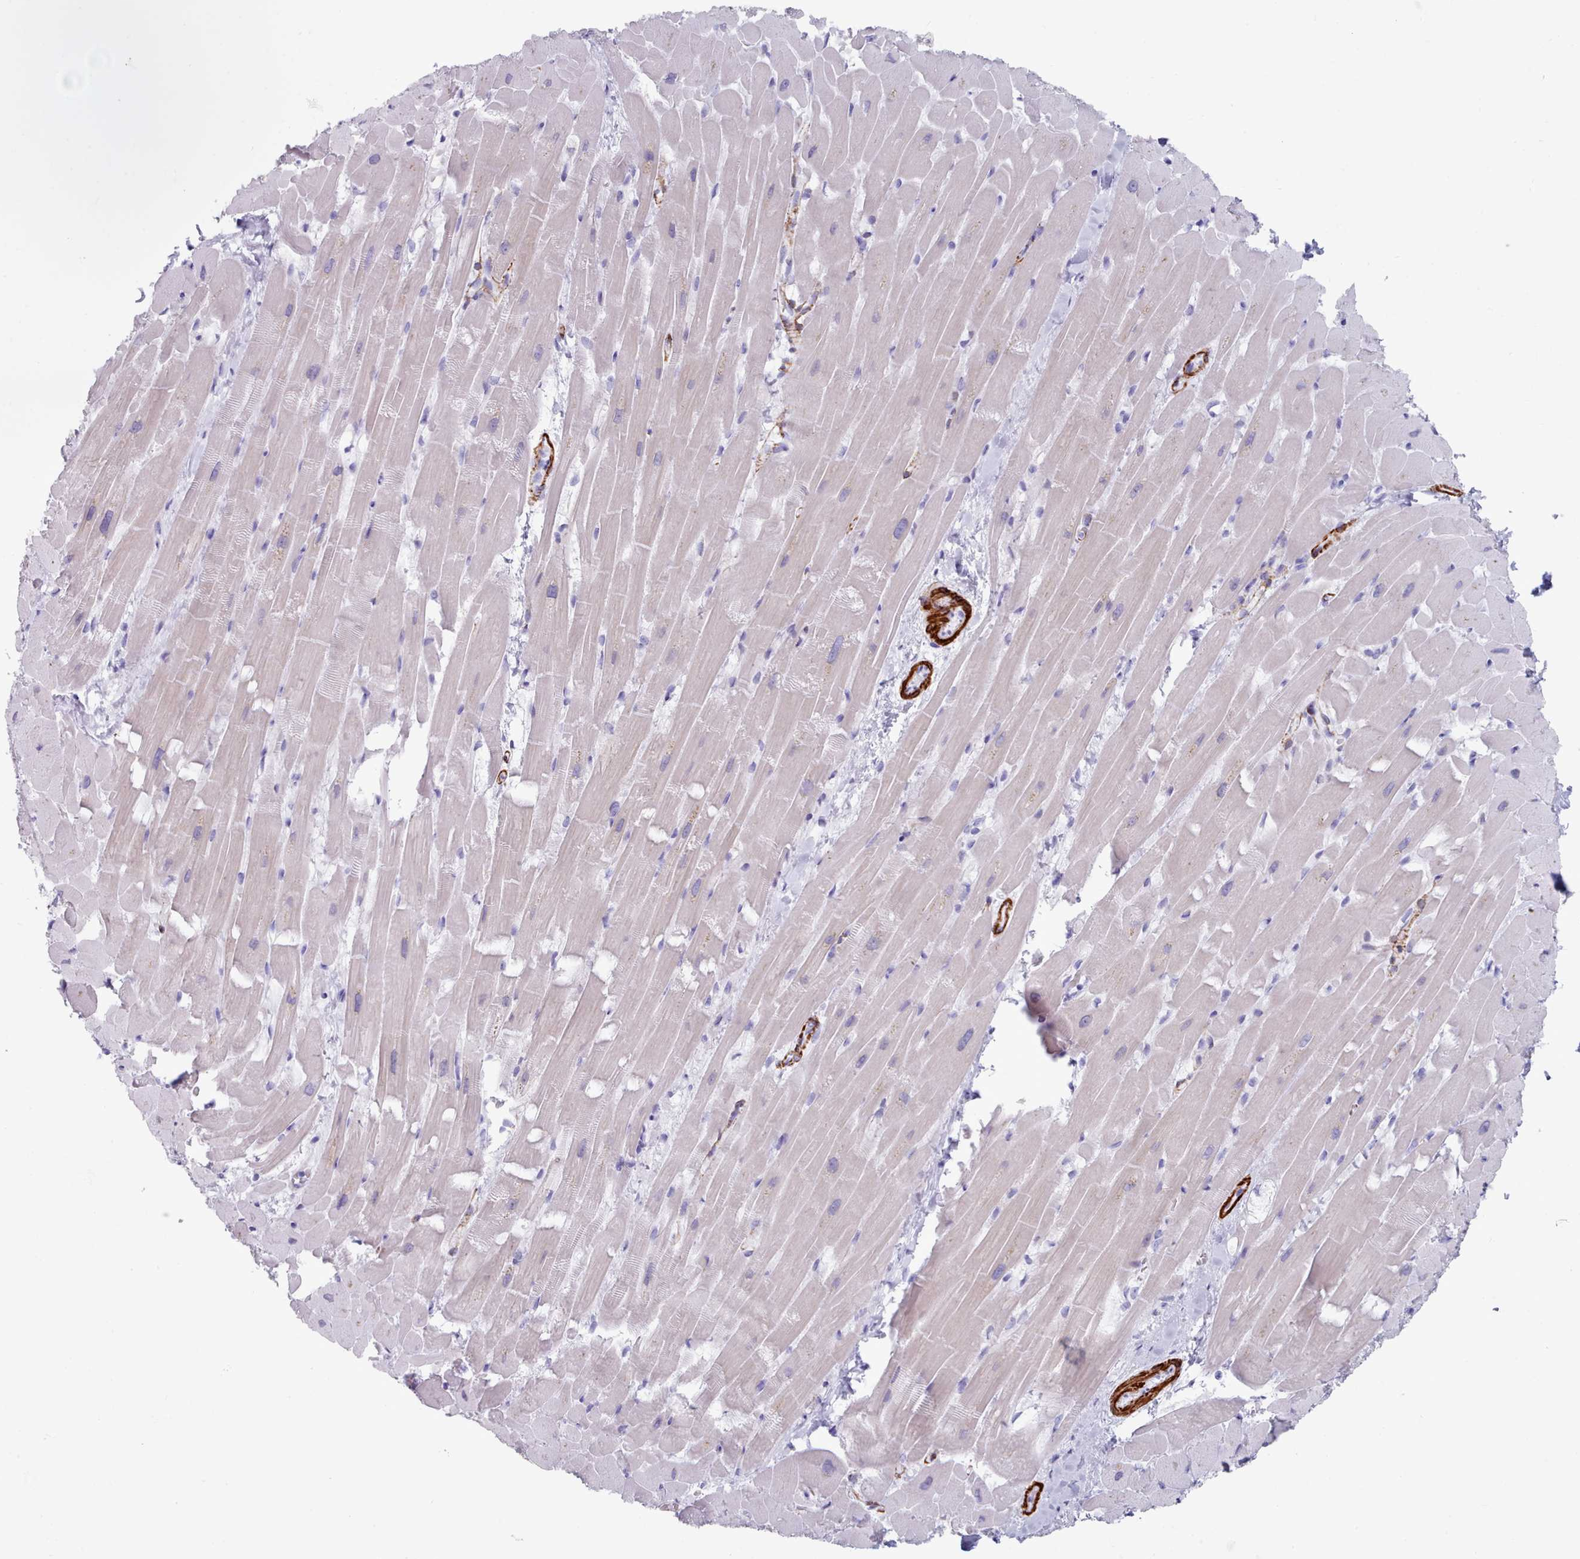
{"staining": {"intensity": "weak", "quantity": "<25%", "location": "cytoplasmic/membranous"}, "tissue": "heart muscle", "cell_type": "Cardiomyocytes", "image_type": "normal", "snomed": [{"axis": "morphology", "description": "Normal tissue, NOS"}, {"axis": "topography", "description": "Heart"}], "caption": "The IHC micrograph has no significant positivity in cardiomyocytes of heart muscle.", "gene": "FPGS", "patient": {"sex": "male", "age": 37}}